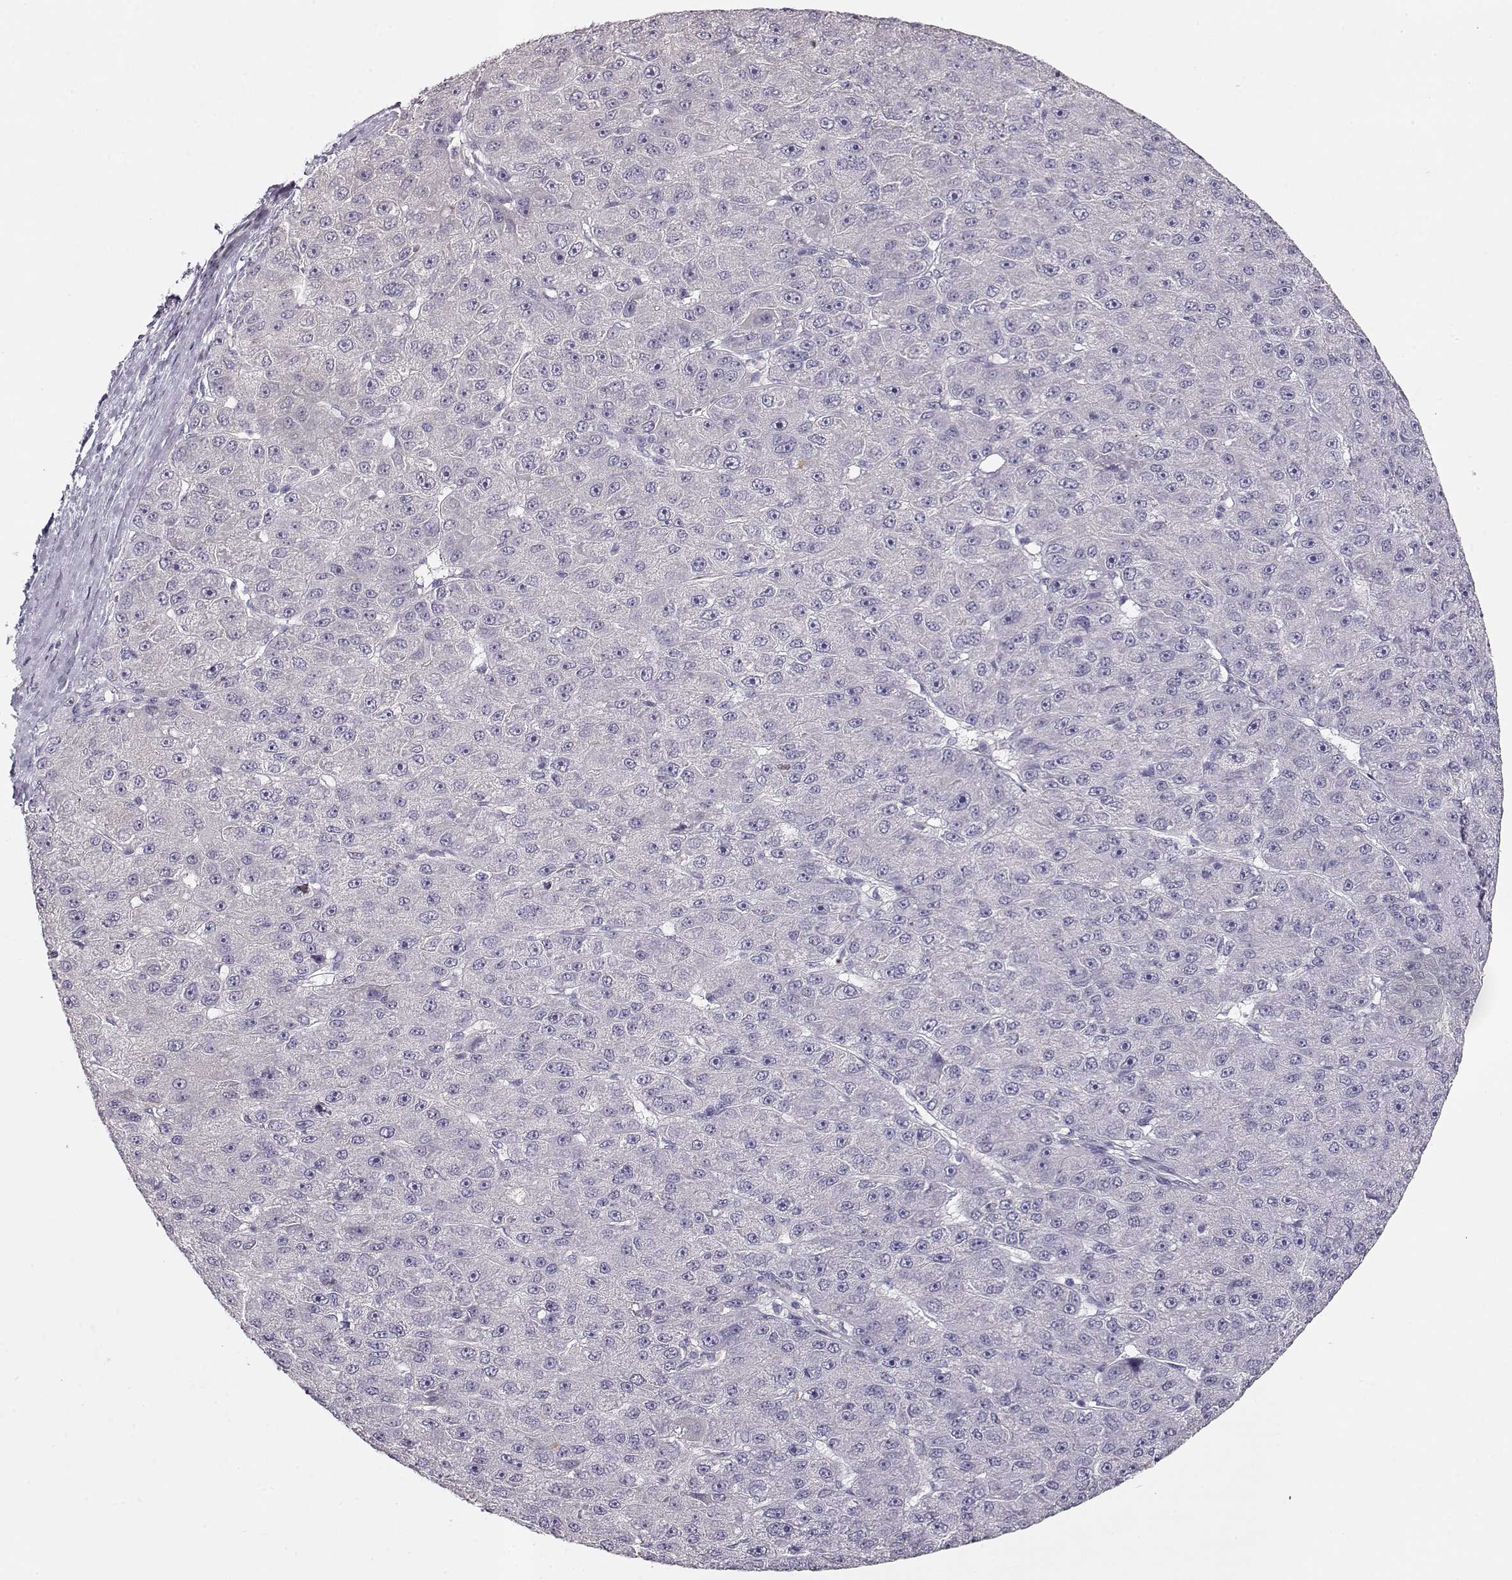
{"staining": {"intensity": "negative", "quantity": "none", "location": "none"}, "tissue": "liver cancer", "cell_type": "Tumor cells", "image_type": "cancer", "snomed": [{"axis": "morphology", "description": "Carcinoma, Hepatocellular, NOS"}, {"axis": "topography", "description": "Liver"}], "caption": "This histopathology image is of liver cancer stained with IHC to label a protein in brown with the nuclei are counter-stained blue. There is no positivity in tumor cells.", "gene": "GLIPR1L2", "patient": {"sex": "male", "age": 67}}